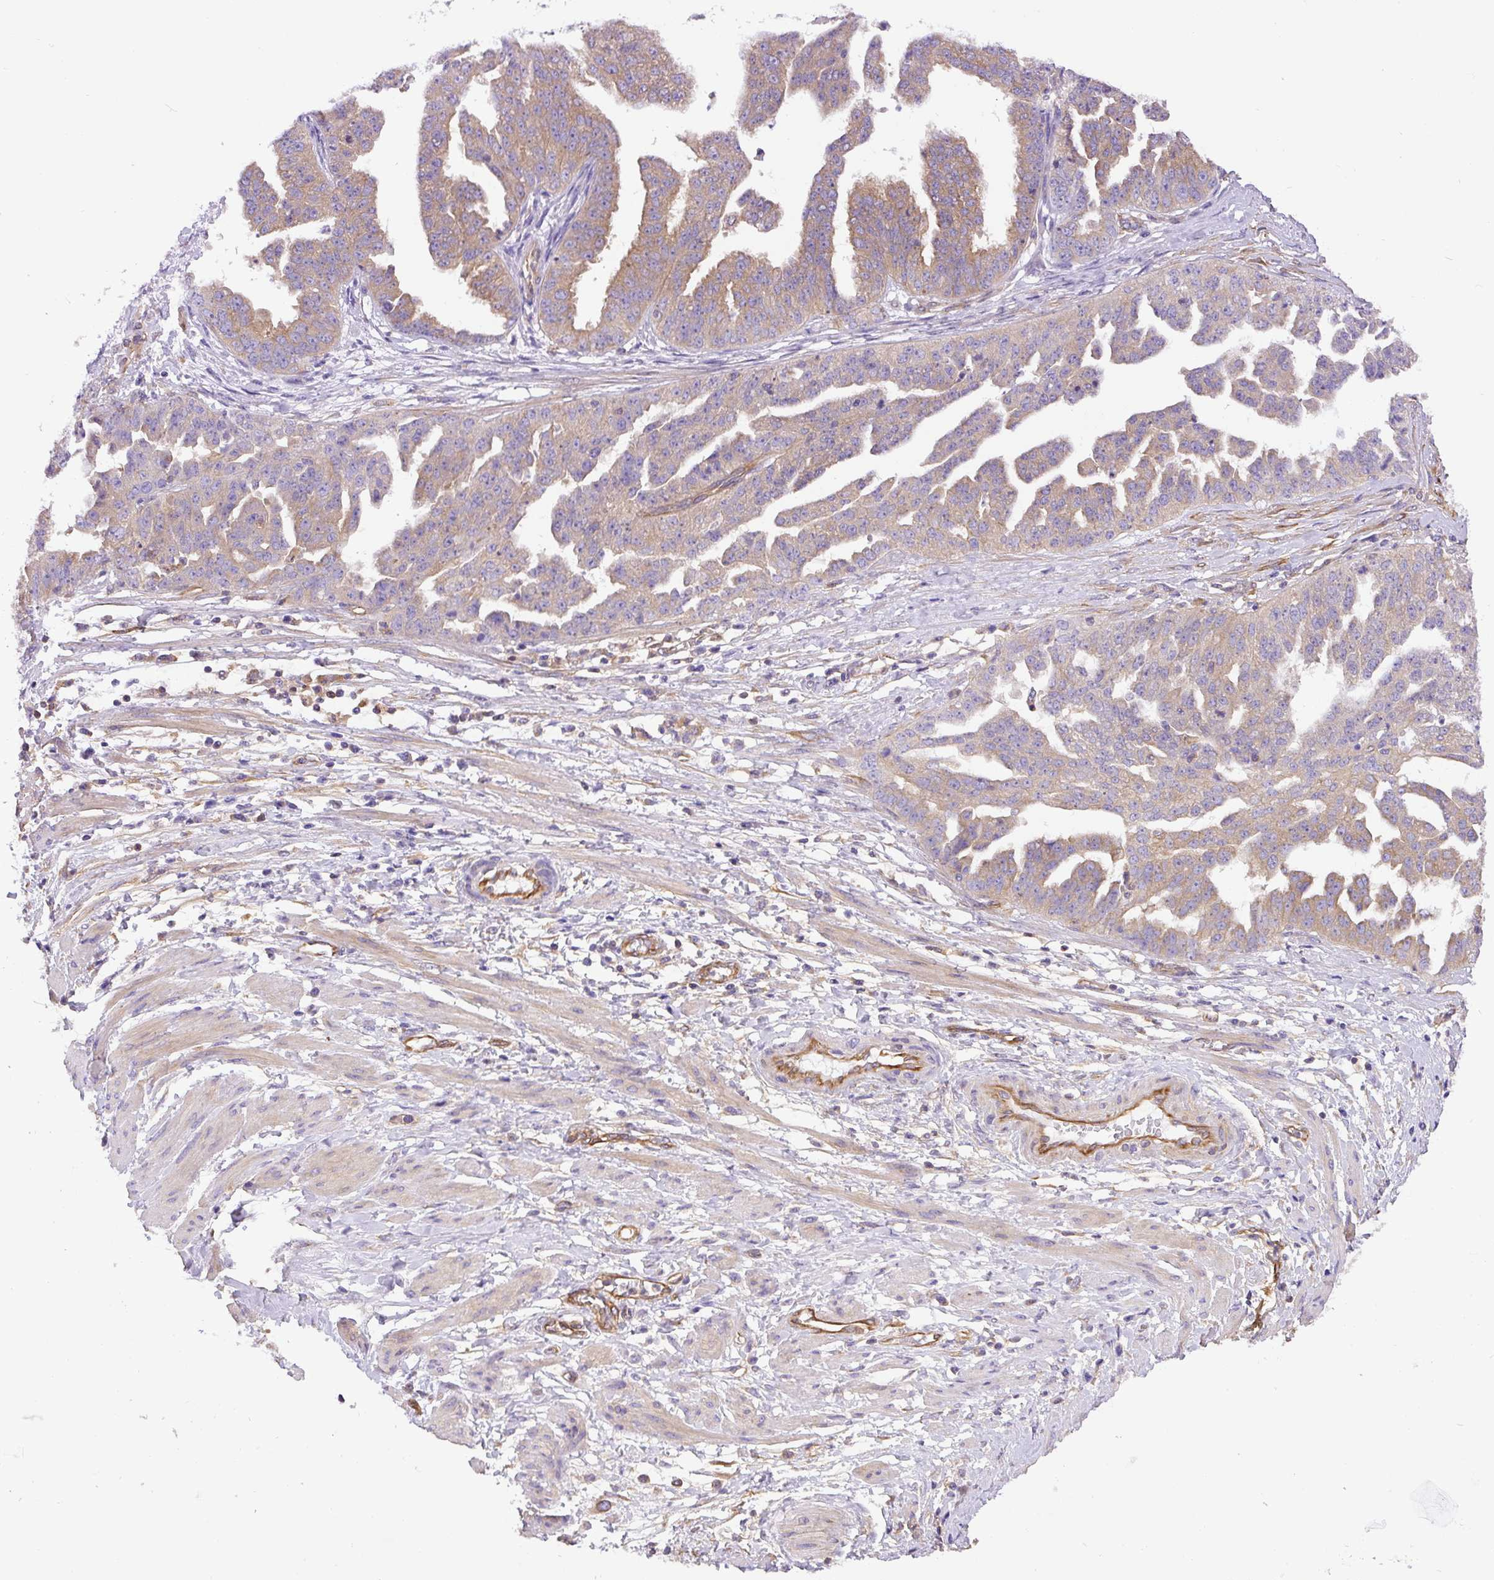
{"staining": {"intensity": "moderate", "quantity": "<25%", "location": "cytoplasmic/membranous"}, "tissue": "ovarian cancer", "cell_type": "Tumor cells", "image_type": "cancer", "snomed": [{"axis": "morphology", "description": "Cystadenocarcinoma, serous, NOS"}, {"axis": "topography", "description": "Ovary"}], "caption": "A brown stain highlights moderate cytoplasmic/membranous positivity of a protein in serous cystadenocarcinoma (ovarian) tumor cells.", "gene": "DCTN1", "patient": {"sex": "female", "age": 58}}